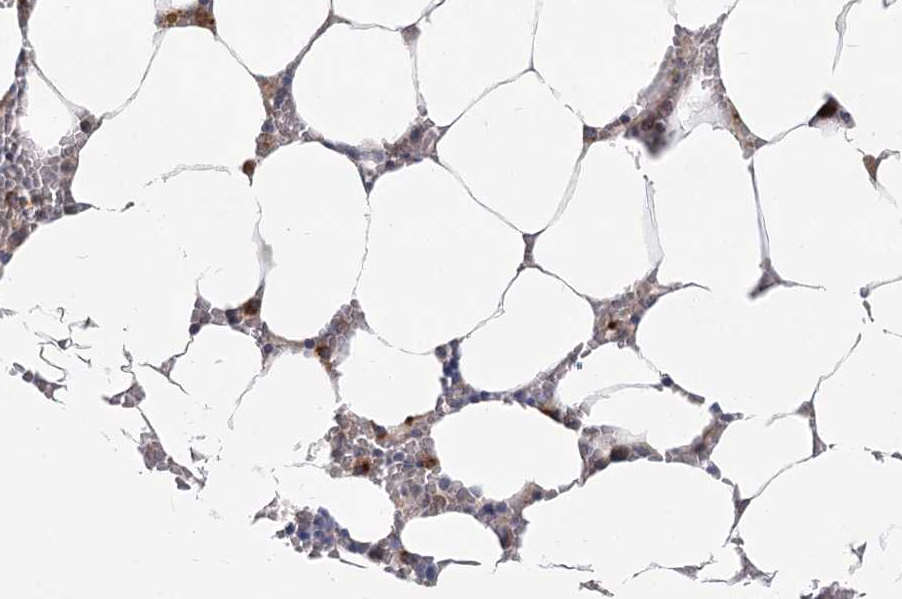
{"staining": {"intensity": "strong", "quantity": "25%-75%", "location": "cytoplasmic/membranous"}, "tissue": "bone marrow", "cell_type": "Hematopoietic cells", "image_type": "normal", "snomed": [{"axis": "morphology", "description": "Normal tissue, NOS"}, {"axis": "topography", "description": "Bone marrow"}], "caption": "DAB immunohistochemical staining of benign human bone marrow shows strong cytoplasmic/membranous protein positivity in about 25%-75% of hematopoietic cells.", "gene": "CNTLN", "patient": {"sex": "male", "age": 70}}